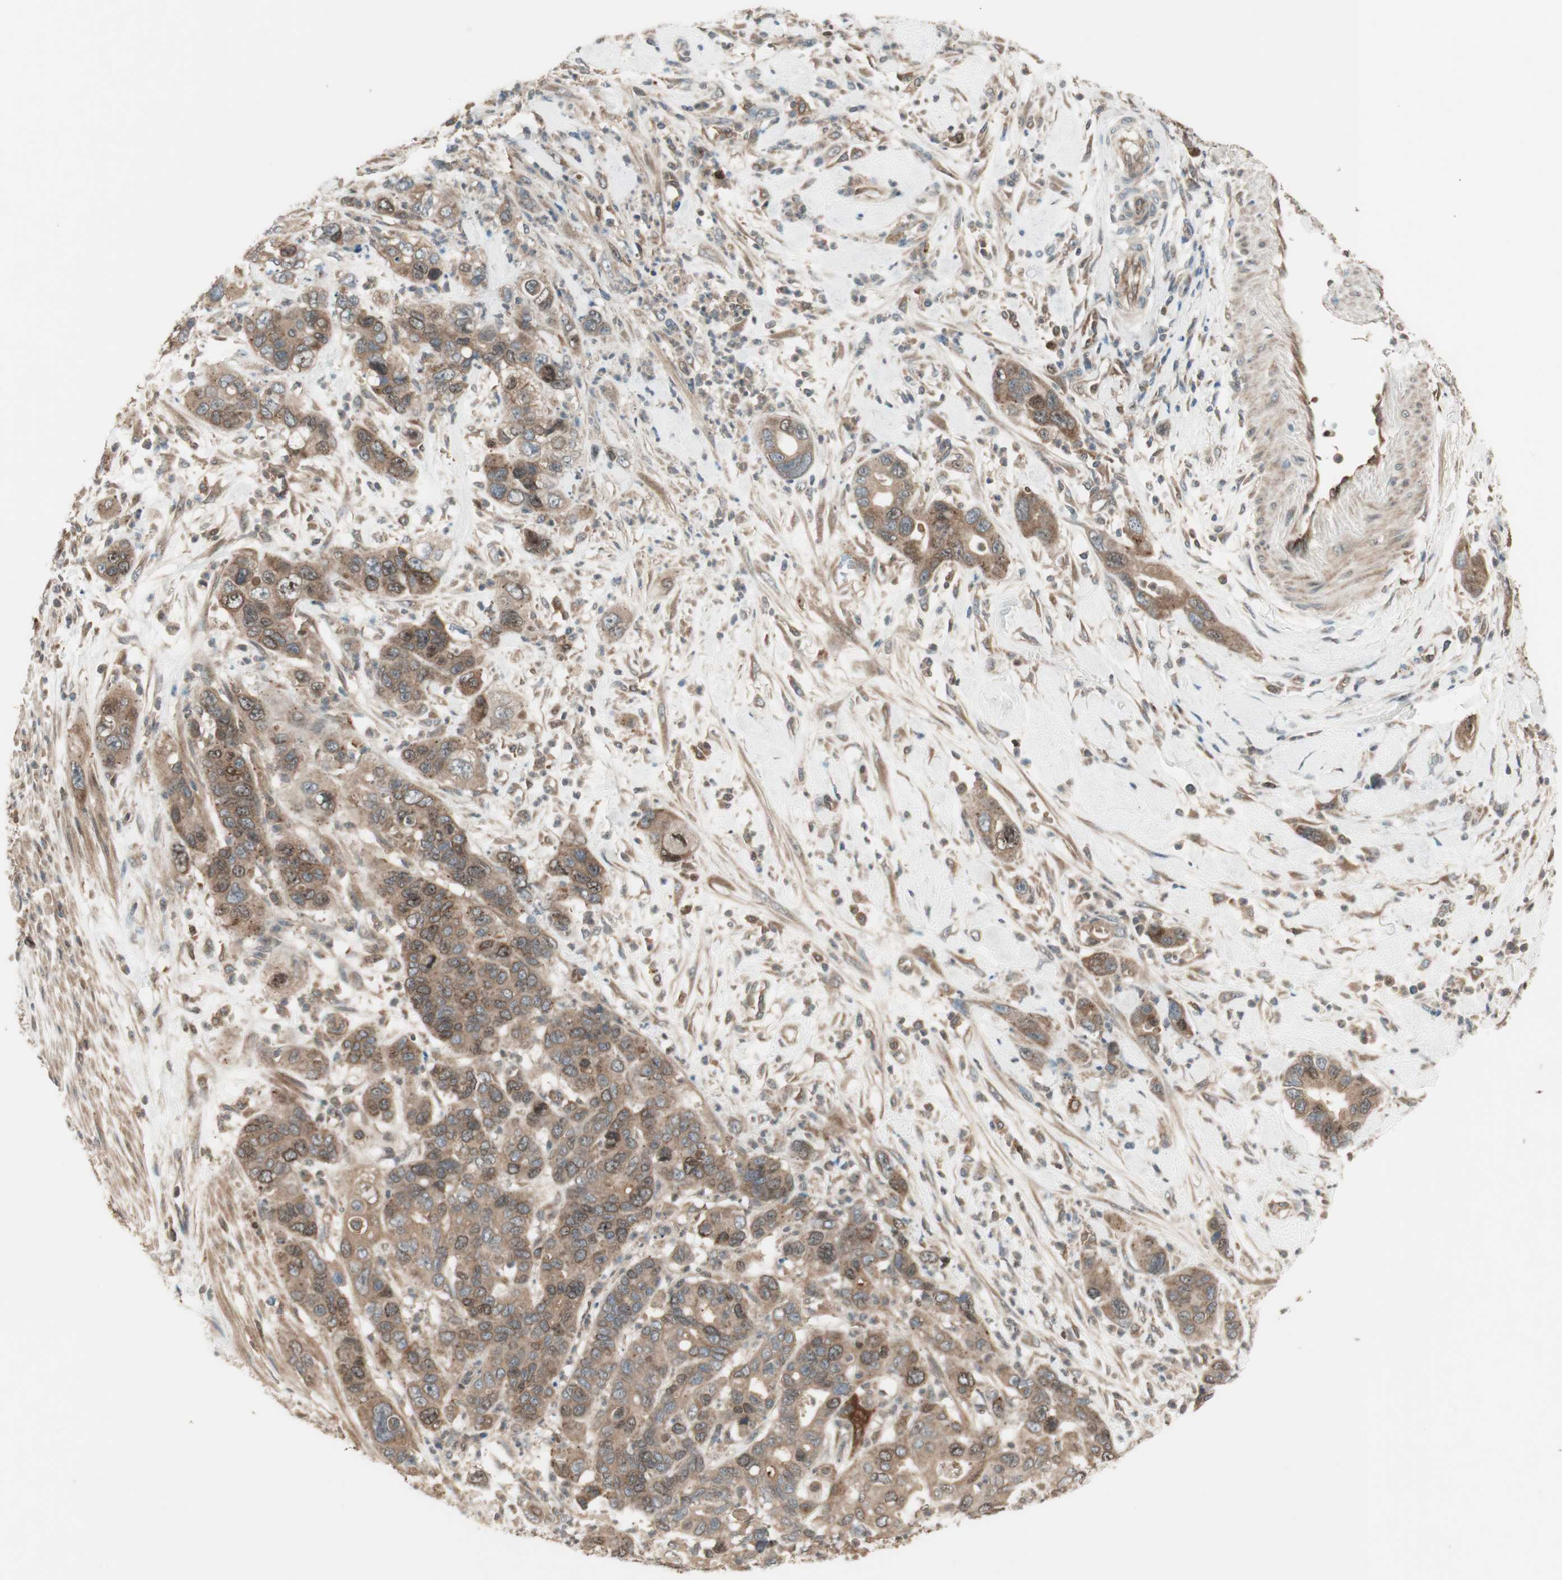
{"staining": {"intensity": "moderate", "quantity": ">75%", "location": "cytoplasmic/membranous"}, "tissue": "pancreatic cancer", "cell_type": "Tumor cells", "image_type": "cancer", "snomed": [{"axis": "morphology", "description": "Adenocarcinoma, NOS"}, {"axis": "topography", "description": "Pancreas"}], "caption": "Brown immunohistochemical staining in adenocarcinoma (pancreatic) displays moderate cytoplasmic/membranous staining in about >75% of tumor cells.", "gene": "ATP6AP2", "patient": {"sex": "female", "age": 71}}